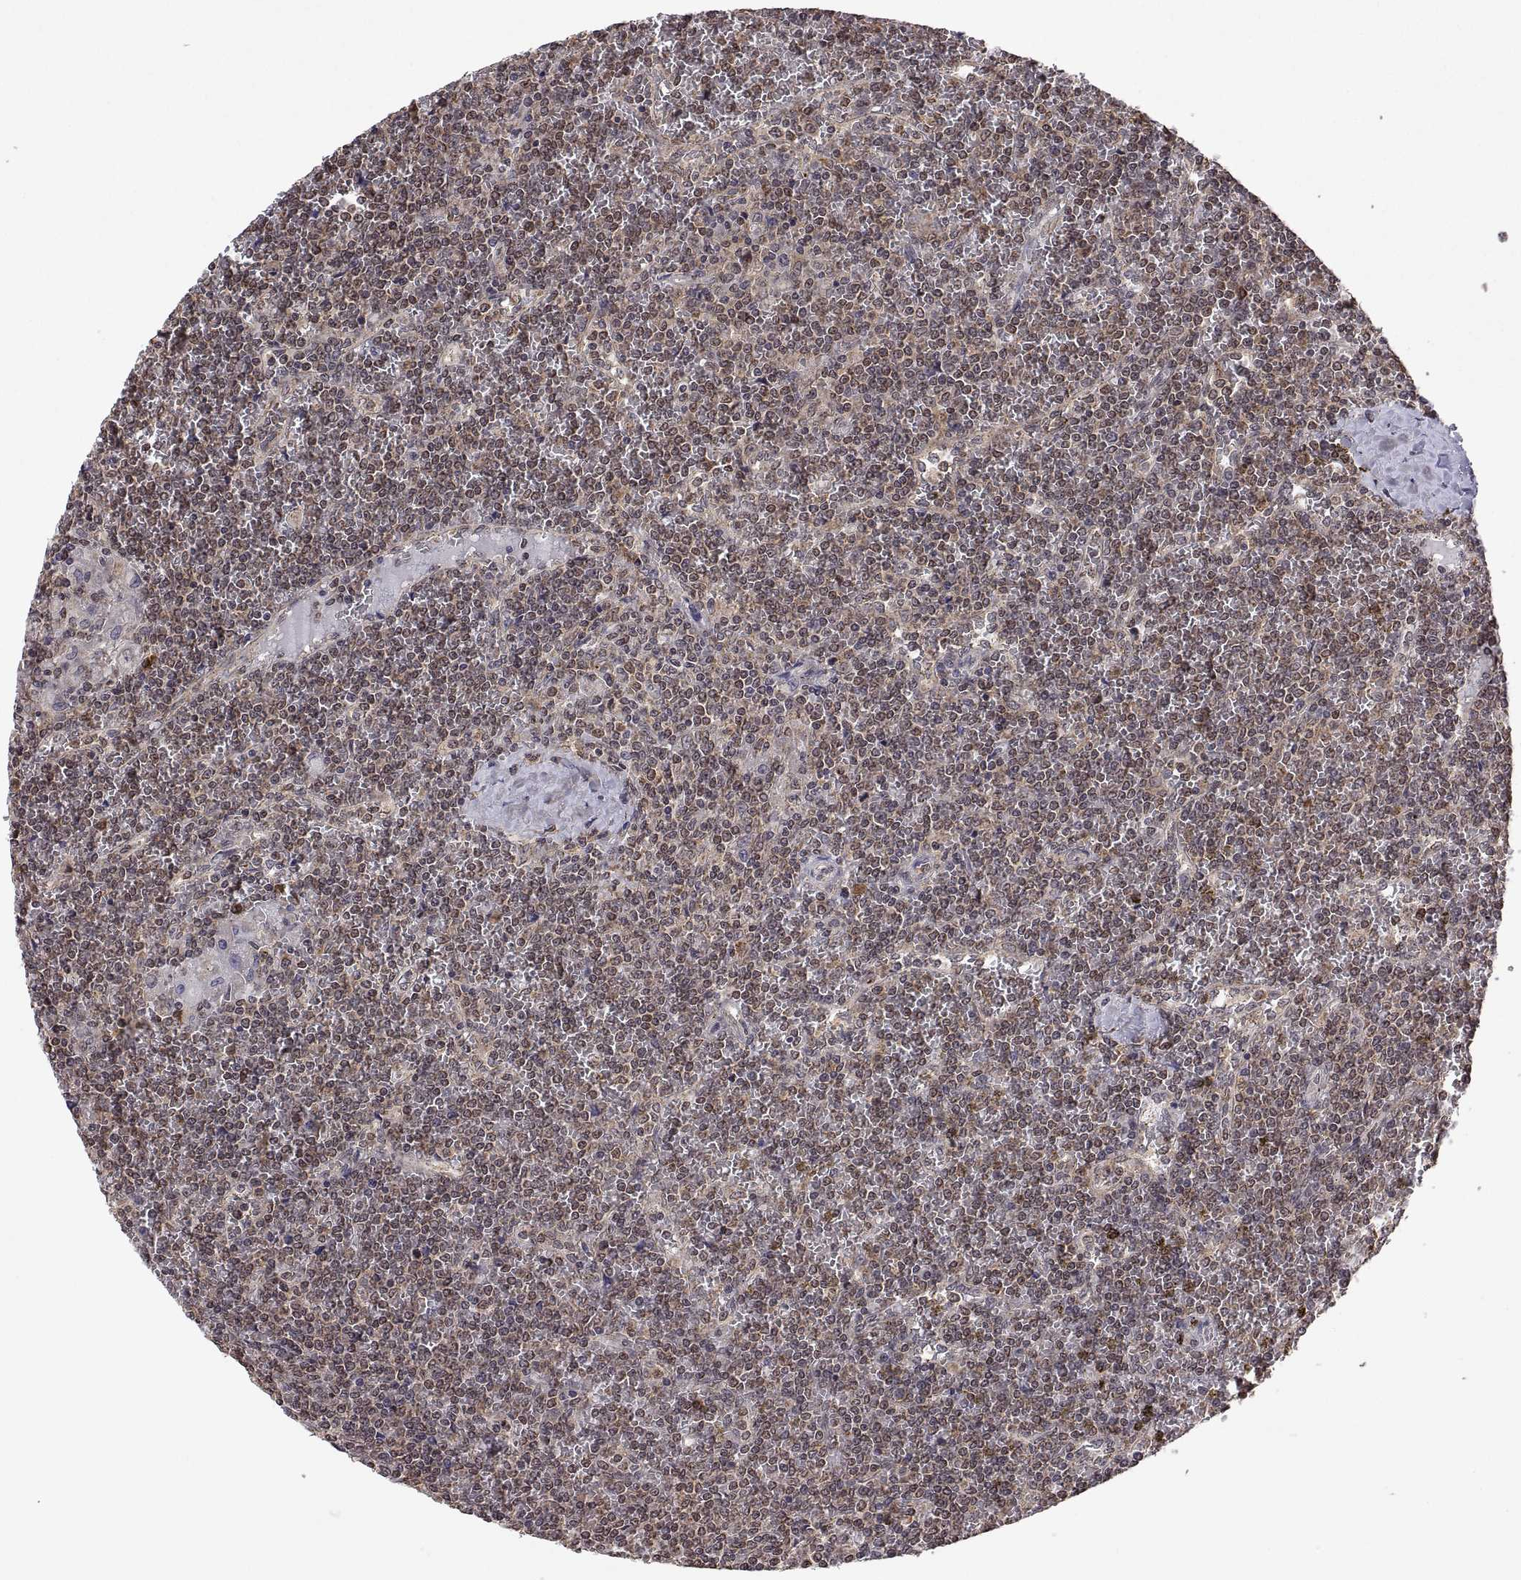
{"staining": {"intensity": "negative", "quantity": "none", "location": "none"}, "tissue": "lymphoma", "cell_type": "Tumor cells", "image_type": "cancer", "snomed": [{"axis": "morphology", "description": "Malignant lymphoma, non-Hodgkin's type, Low grade"}, {"axis": "topography", "description": "Spleen"}], "caption": "IHC image of lymphoma stained for a protein (brown), which displays no positivity in tumor cells.", "gene": "ZNRF2", "patient": {"sex": "female", "age": 19}}